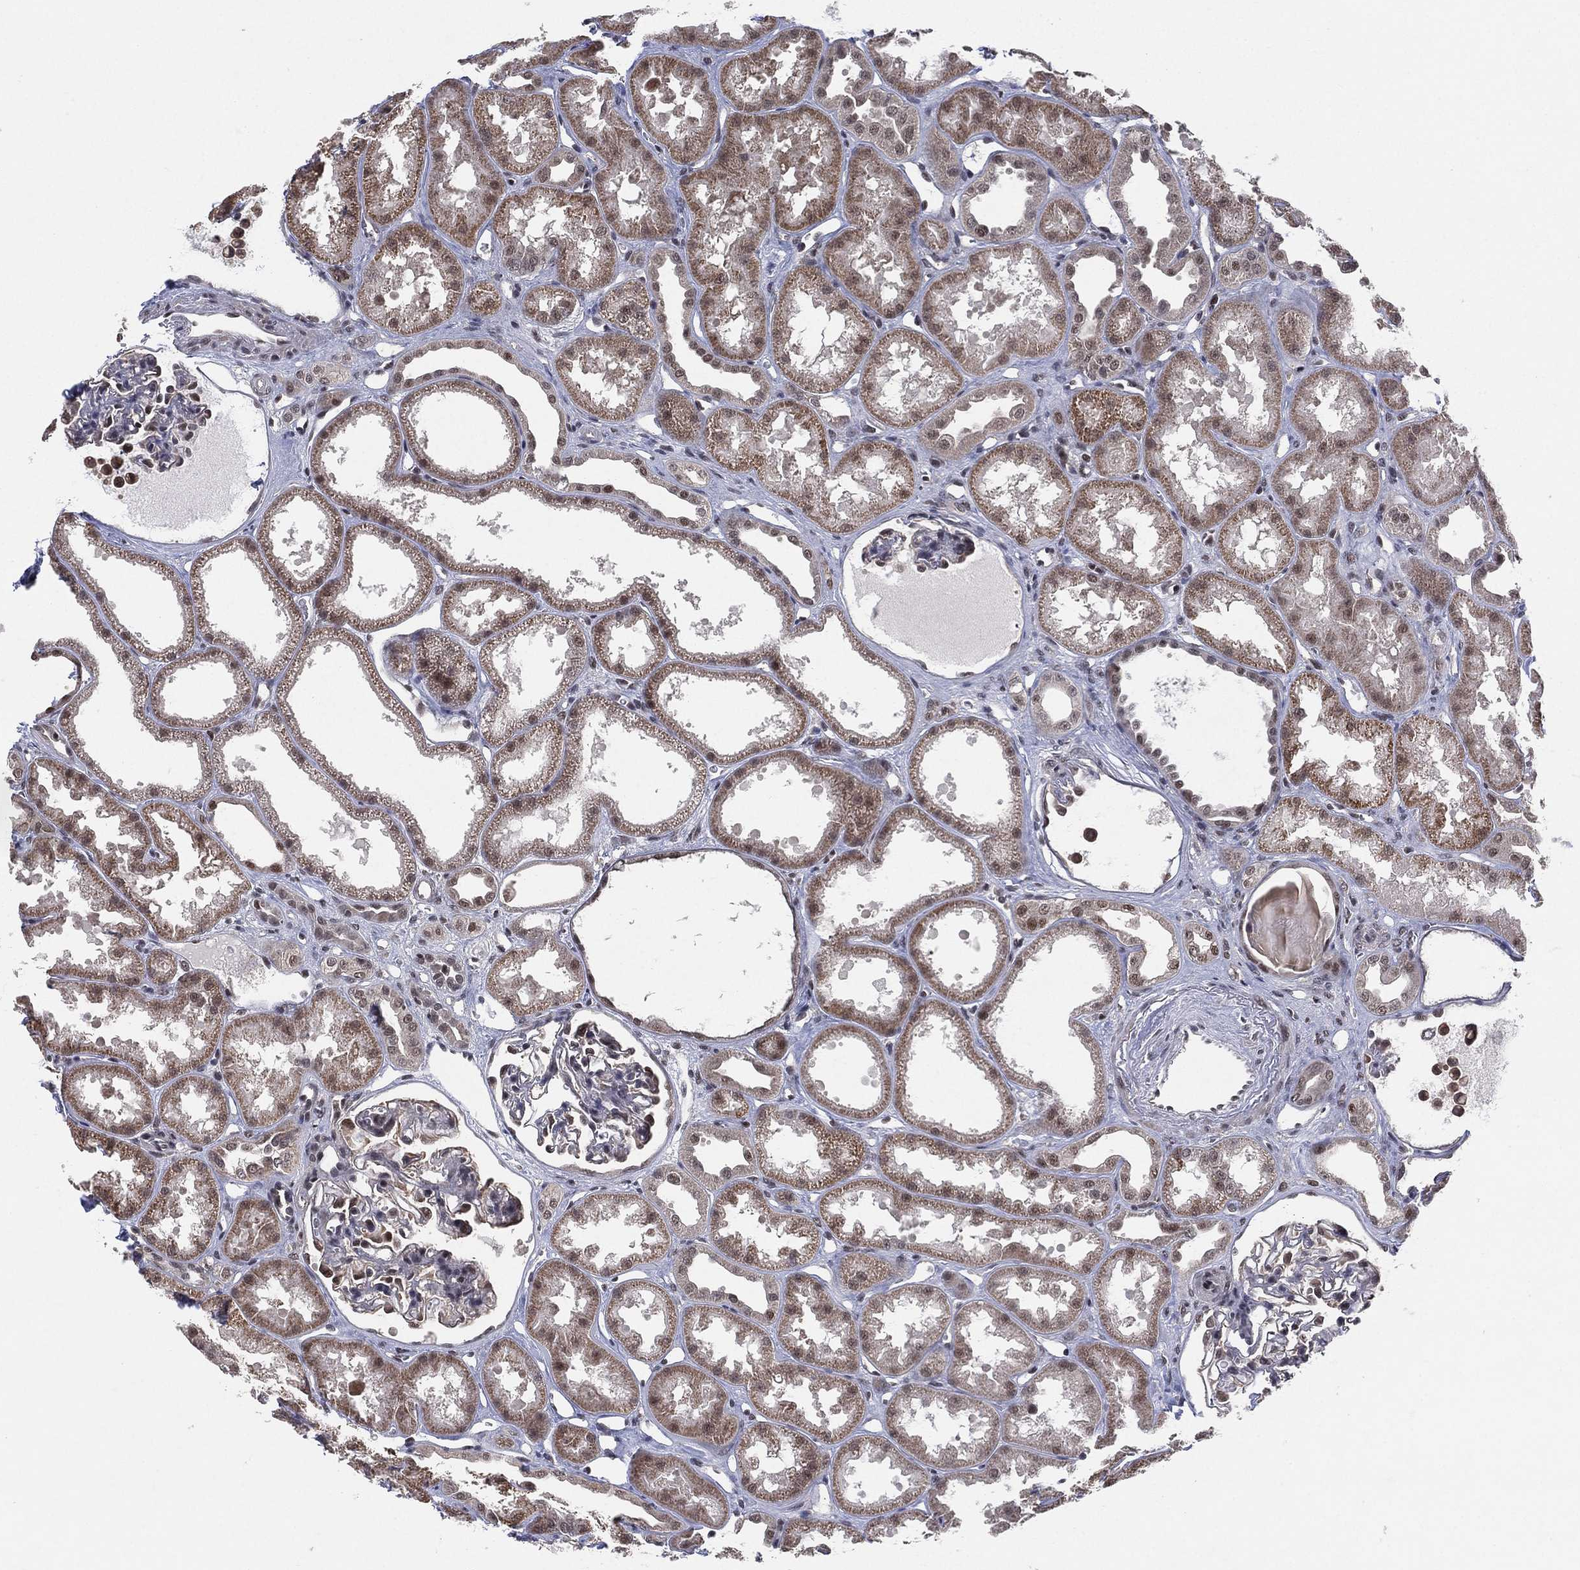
{"staining": {"intensity": "moderate", "quantity": "<25%", "location": "nuclear"}, "tissue": "kidney", "cell_type": "Cells in glomeruli", "image_type": "normal", "snomed": [{"axis": "morphology", "description": "Normal tissue, NOS"}, {"axis": "topography", "description": "Kidney"}], "caption": "Immunohistochemical staining of unremarkable kidney reveals <25% levels of moderate nuclear protein positivity in about <25% of cells in glomeruli. (Stains: DAB (3,3'-diaminobenzidine) in brown, nuclei in blue, Microscopy: brightfield microscopy at high magnification).", "gene": "DGCR8", "patient": {"sex": "male", "age": 61}}